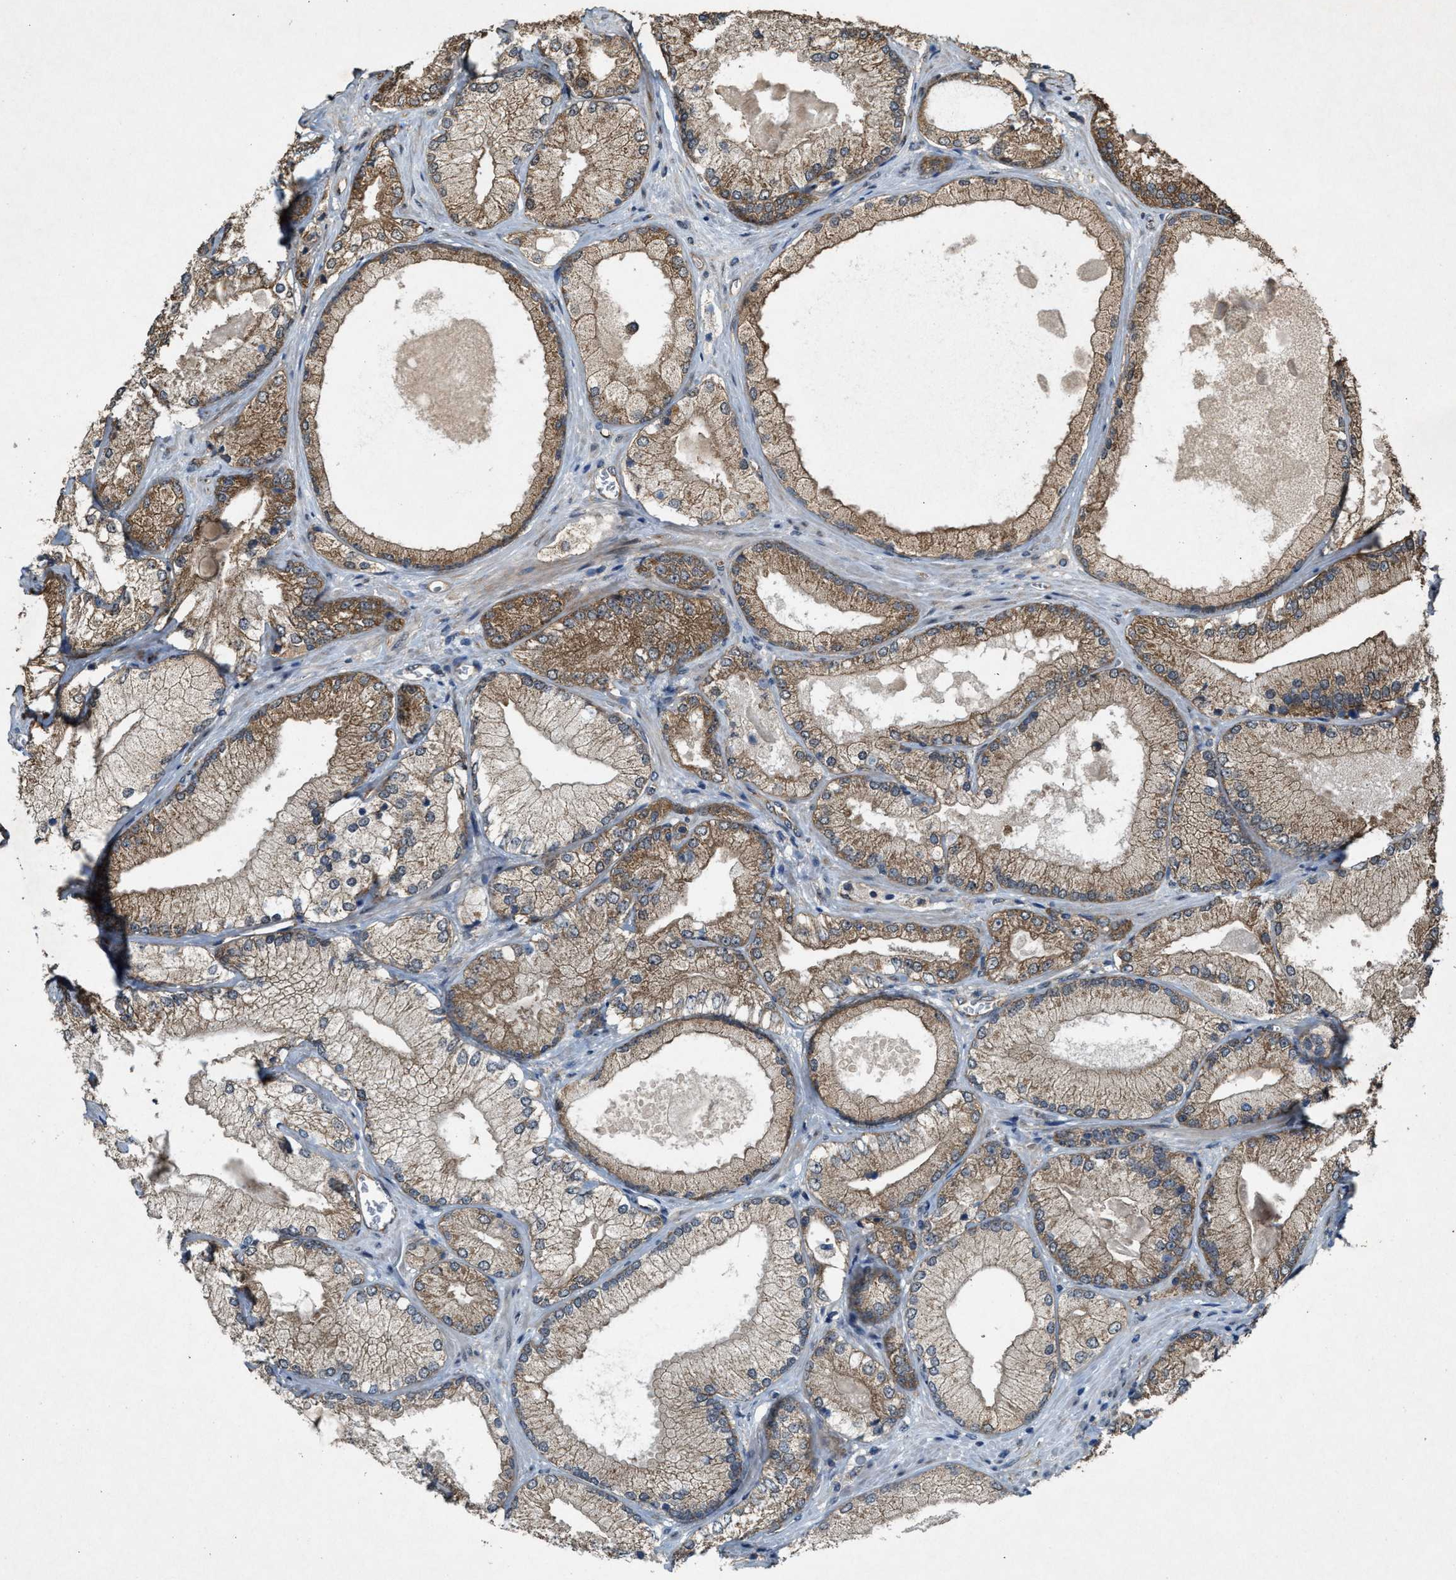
{"staining": {"intensity": "moderate", "quantity": ">75%", "location": "cytoplasmic/membranous"}, "tissue": "prostate cancer", "cell_type": "Tumor cells", "image_type": "cancer", "snomed": [{"axis": "morphology", "description": "Adenocarcinoma, Low grade"}, {"axis": "topography", "description": "Prostate"}], "caption": "The photomicrograph displays a brown stain indicating the presence of a protein in the cytoplasmic/membranous of tumor cells in adenocarcinoma (low-grade) (prostate). Using DAB (3,3'-diaminobenzidine) (brown) and hematoxylin (blue) stains, captured at high magnification using brightfield microscopy.", "gene": "ARHGEF5", "patient": {"sex": "male", "age": 65}}